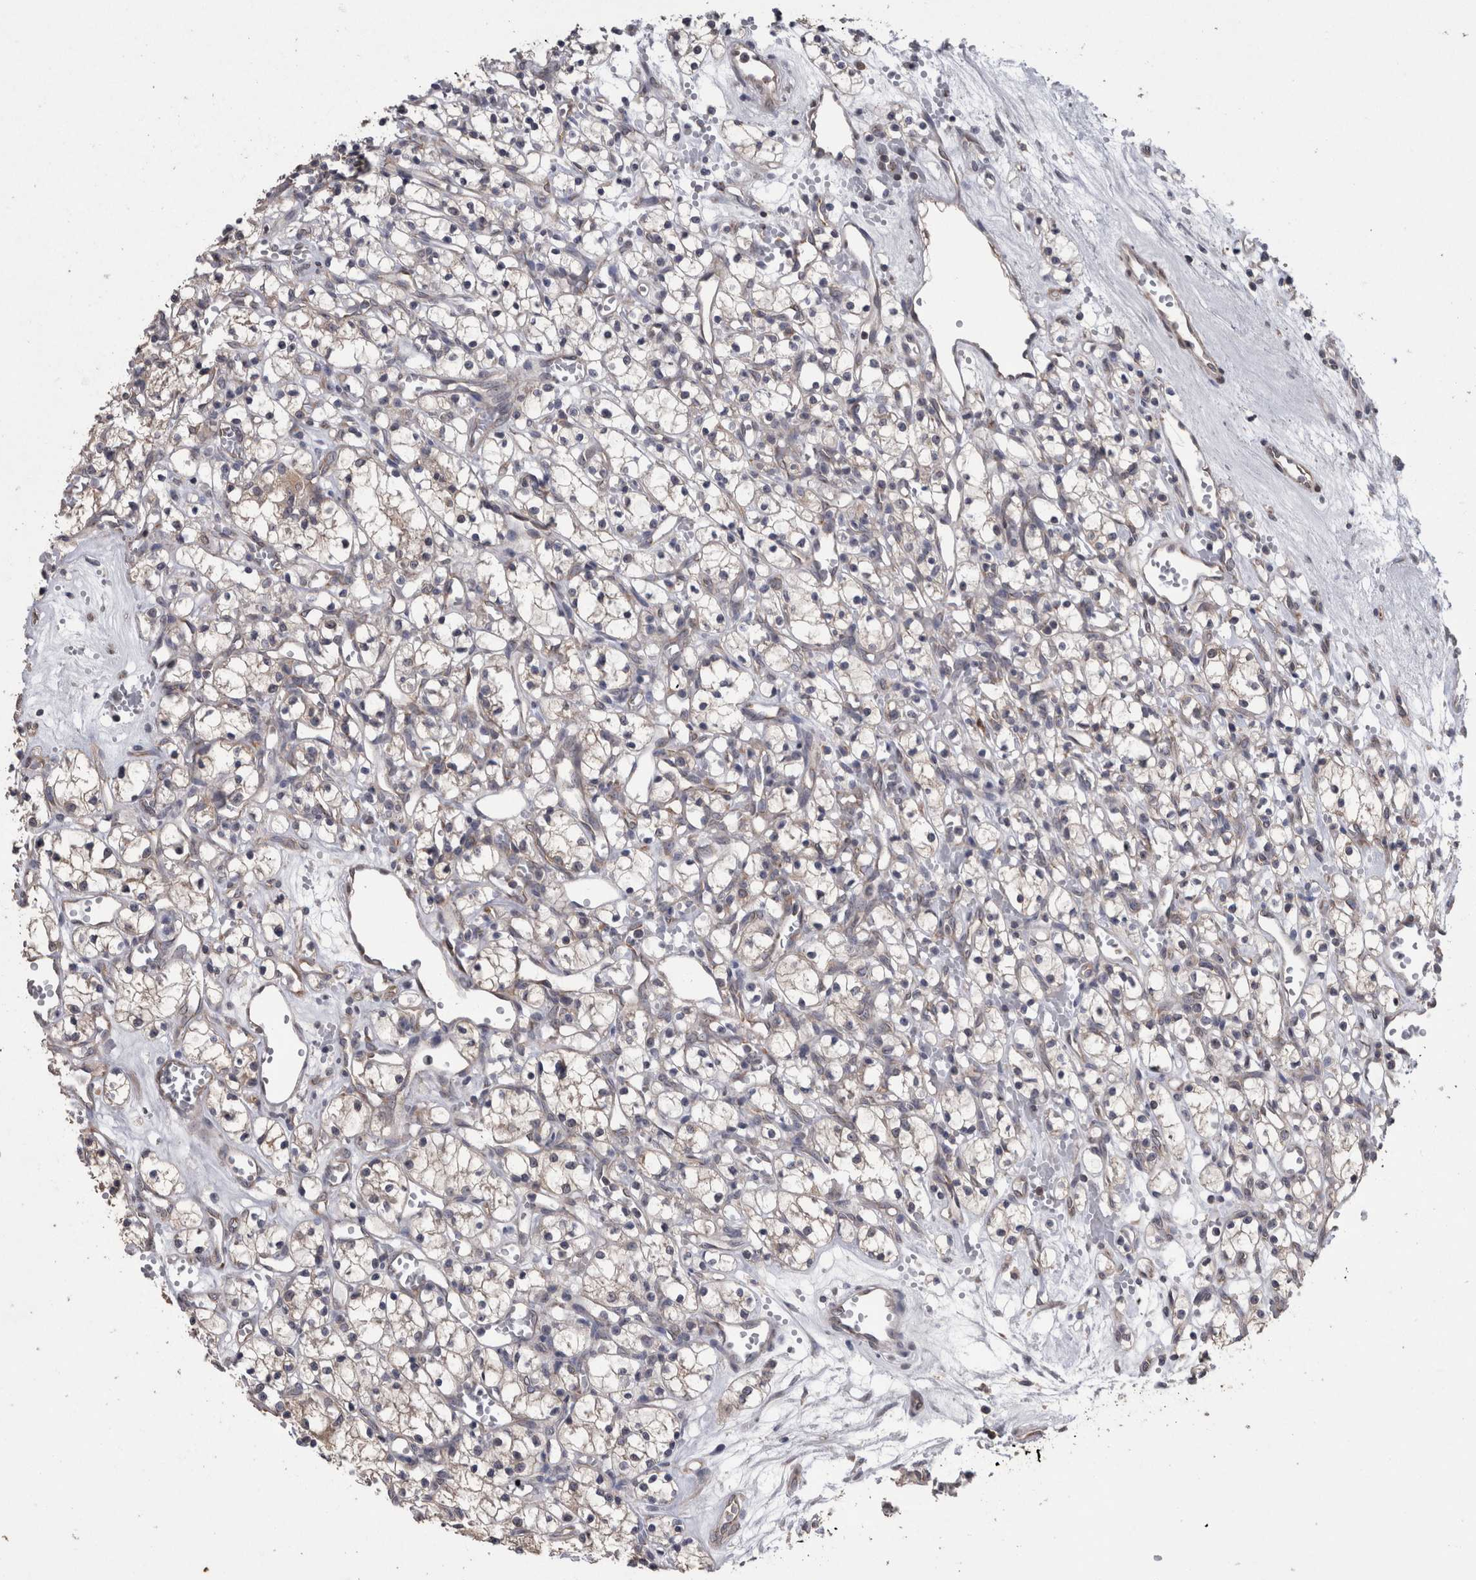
{"staining": {"intensity": "weak", "quantity": "<25%", "location": "cytoplasmic/membranous"}, "tissue": "renal cancer", "cell_type": "Tumor cells", "image_type": "cancer", "snomed": [{"axis": "morphology", "description": "Adenocarcinoma, NOS"}, {"axis": "topography", "description": "Kidney"}], "caption": "Micrograph shows no protein expression in tumor cells of renal cancer (adenocarcinoma) tissue. Brightfield microscopy of IHC stained with DAB (brown) and hematoxylin (blue), captured at high magnification.", "gene": "DDX6", "patient": {"sex": "female", "age": 59}}